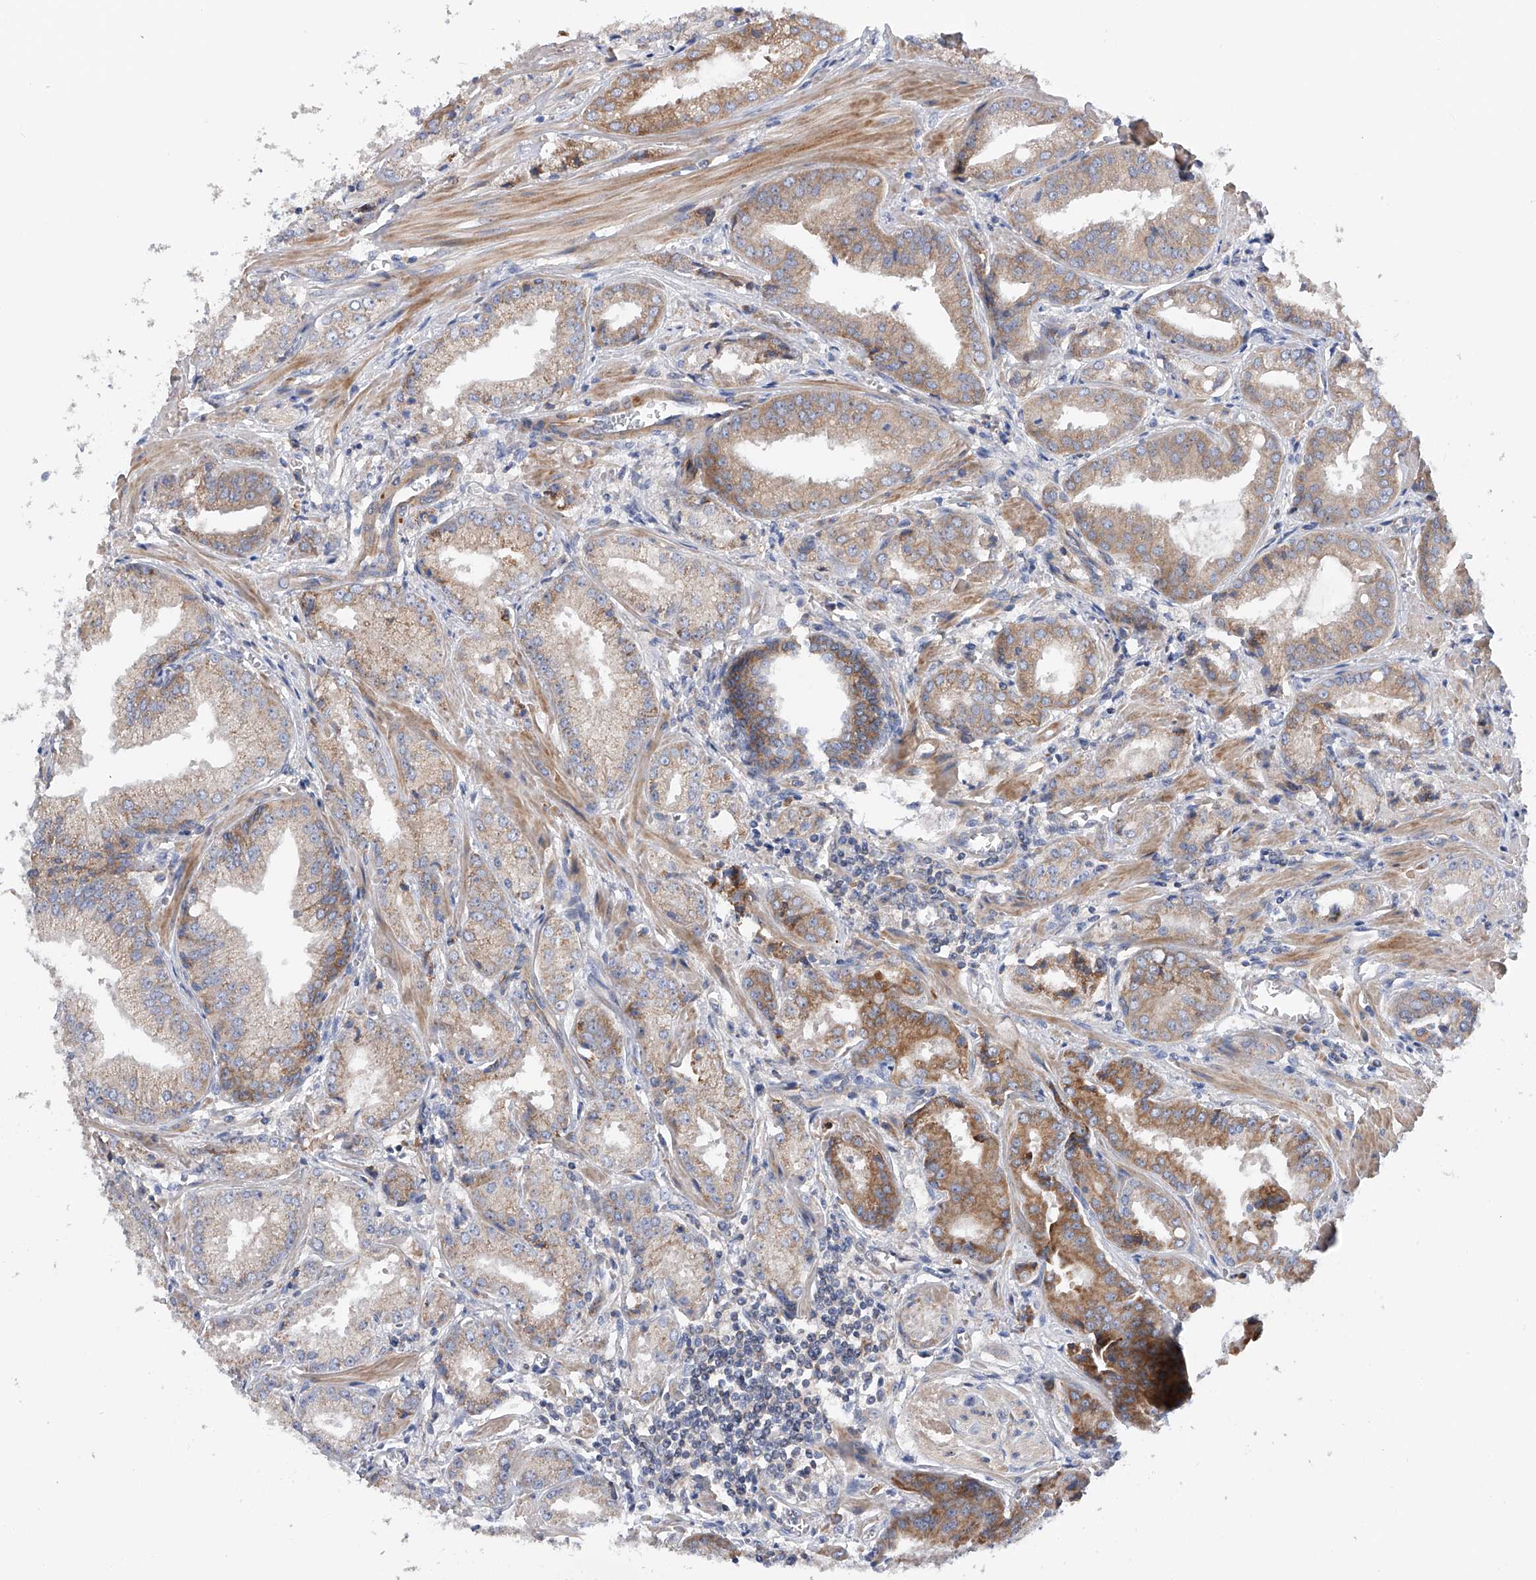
{"staining": {"intensity": "moderate", "quantity": "25%-75%", "location": "cytoplasmic/membranous"}, "tissue": "prostate cancer", "cell_type": "Tumor cells", "image_type": "cancer", "snomed": [{"axis": "morphology", "description": "Adenocarcinoma, Low grade"}, {"axis": "topography", "description": "Prostate"}], "caption": "DAB (3,3'-diaminobenzidine) immunohistochemical staining of prostate adenocarcinoma (low-grade) reveals moderate cytoplasmic/membranous protein expression in approximately 25%-75% of tumor cells. The protein is shown in brown color, while the nuclei are stained blue.", "gene": "MLYCD", "patient": {"sex": "male", "age": 67}}